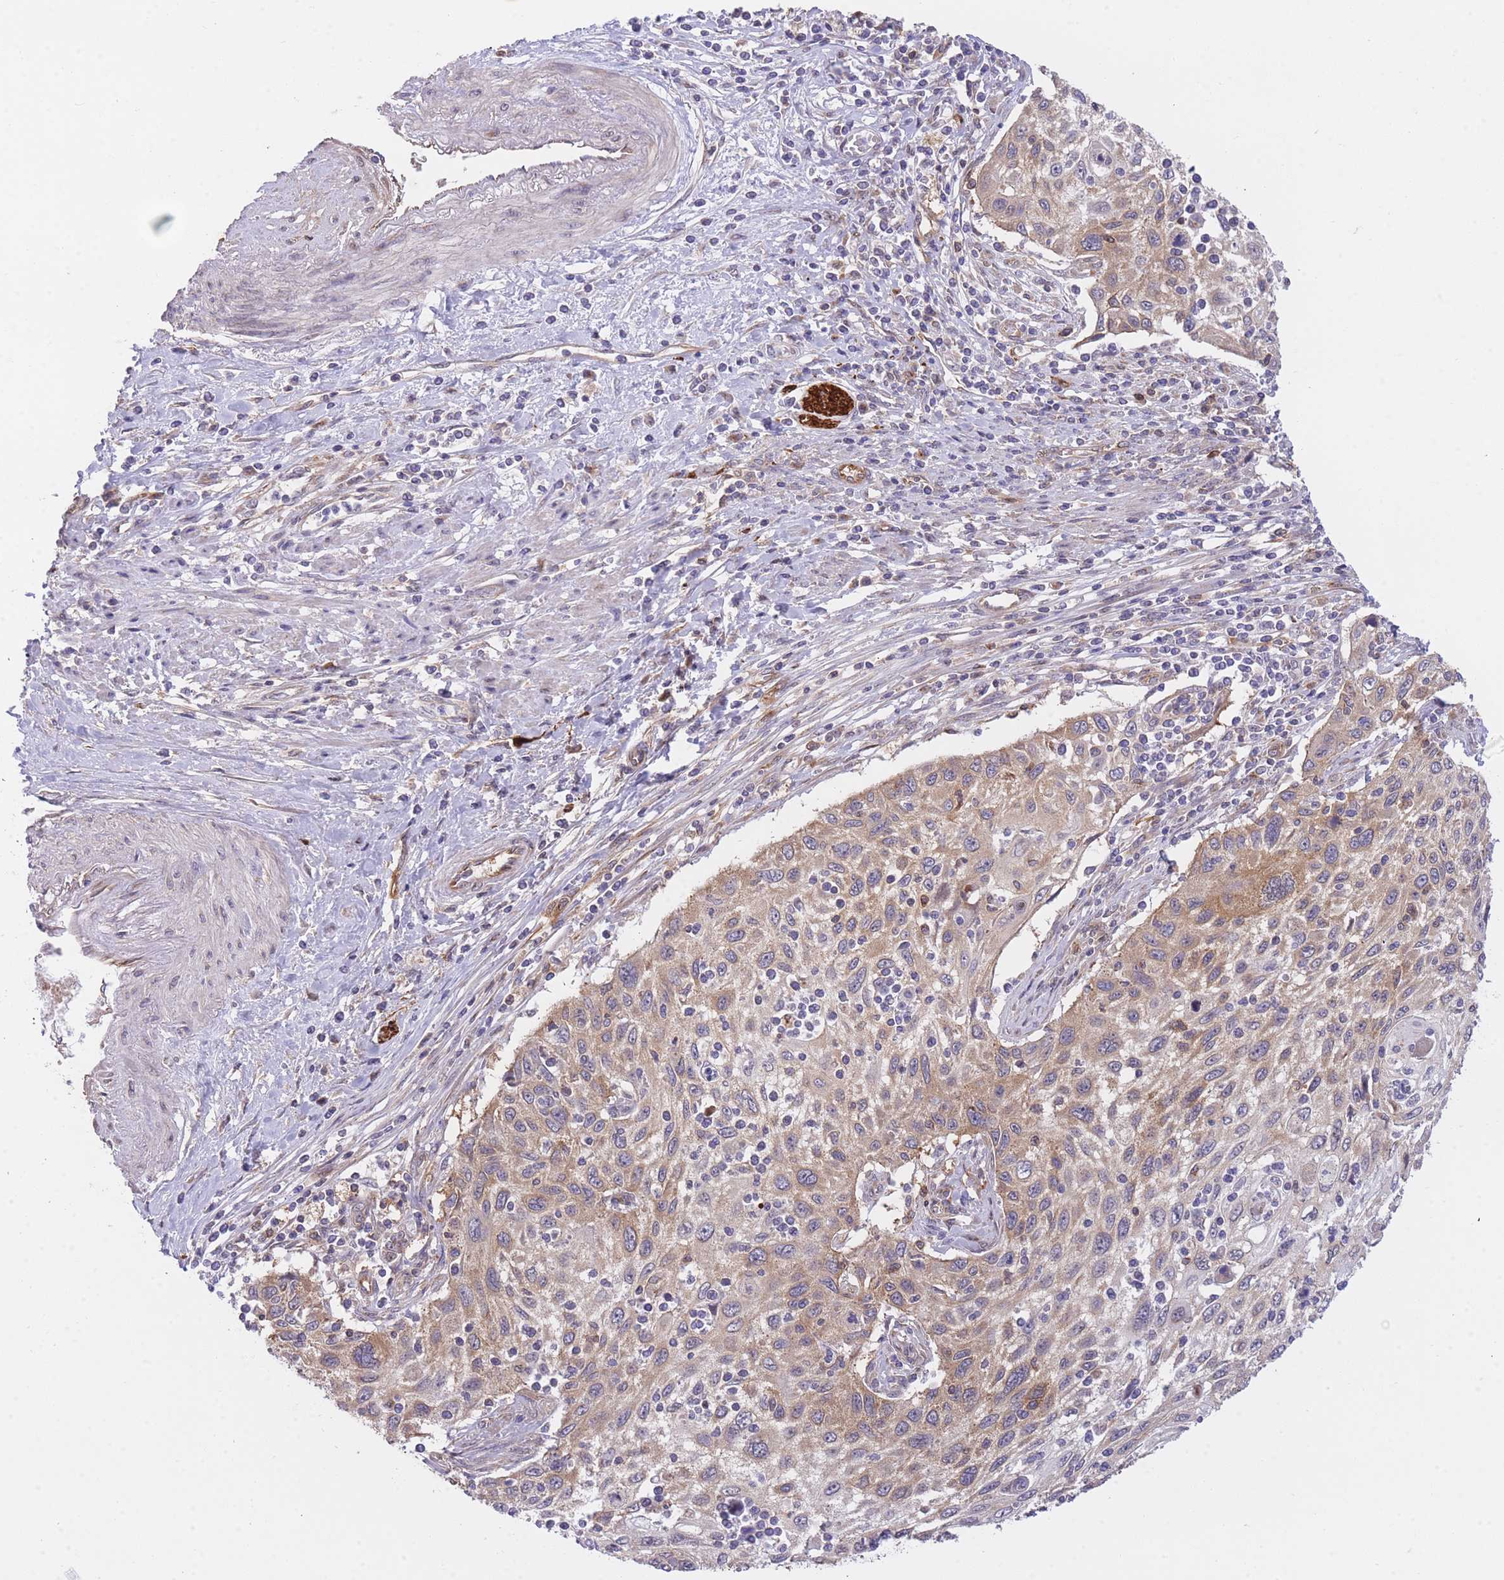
{"staining": {"intensity": "moderate", "quantity": "25%-75%", "location": "cytoplasmic/membranous"}, "tissue": "cervical cancer", "cell_type": "Tumor cells", "image_type": "cancer", "snomed": [{"axis": "morphology", "description": "Squamous cell carcinoma, NOS"}, {"axis": "topography", "description": "Cervix"}], "caption": "Cervical cancer stained with DAB immunohistochemistry demonstrates medium levels of moderate cytoplasmic/membranous expression in approximately 25%-75% of tumor cells.", "gene": "EXOSC8", "patient": {"sex": "female", "age": 70}}